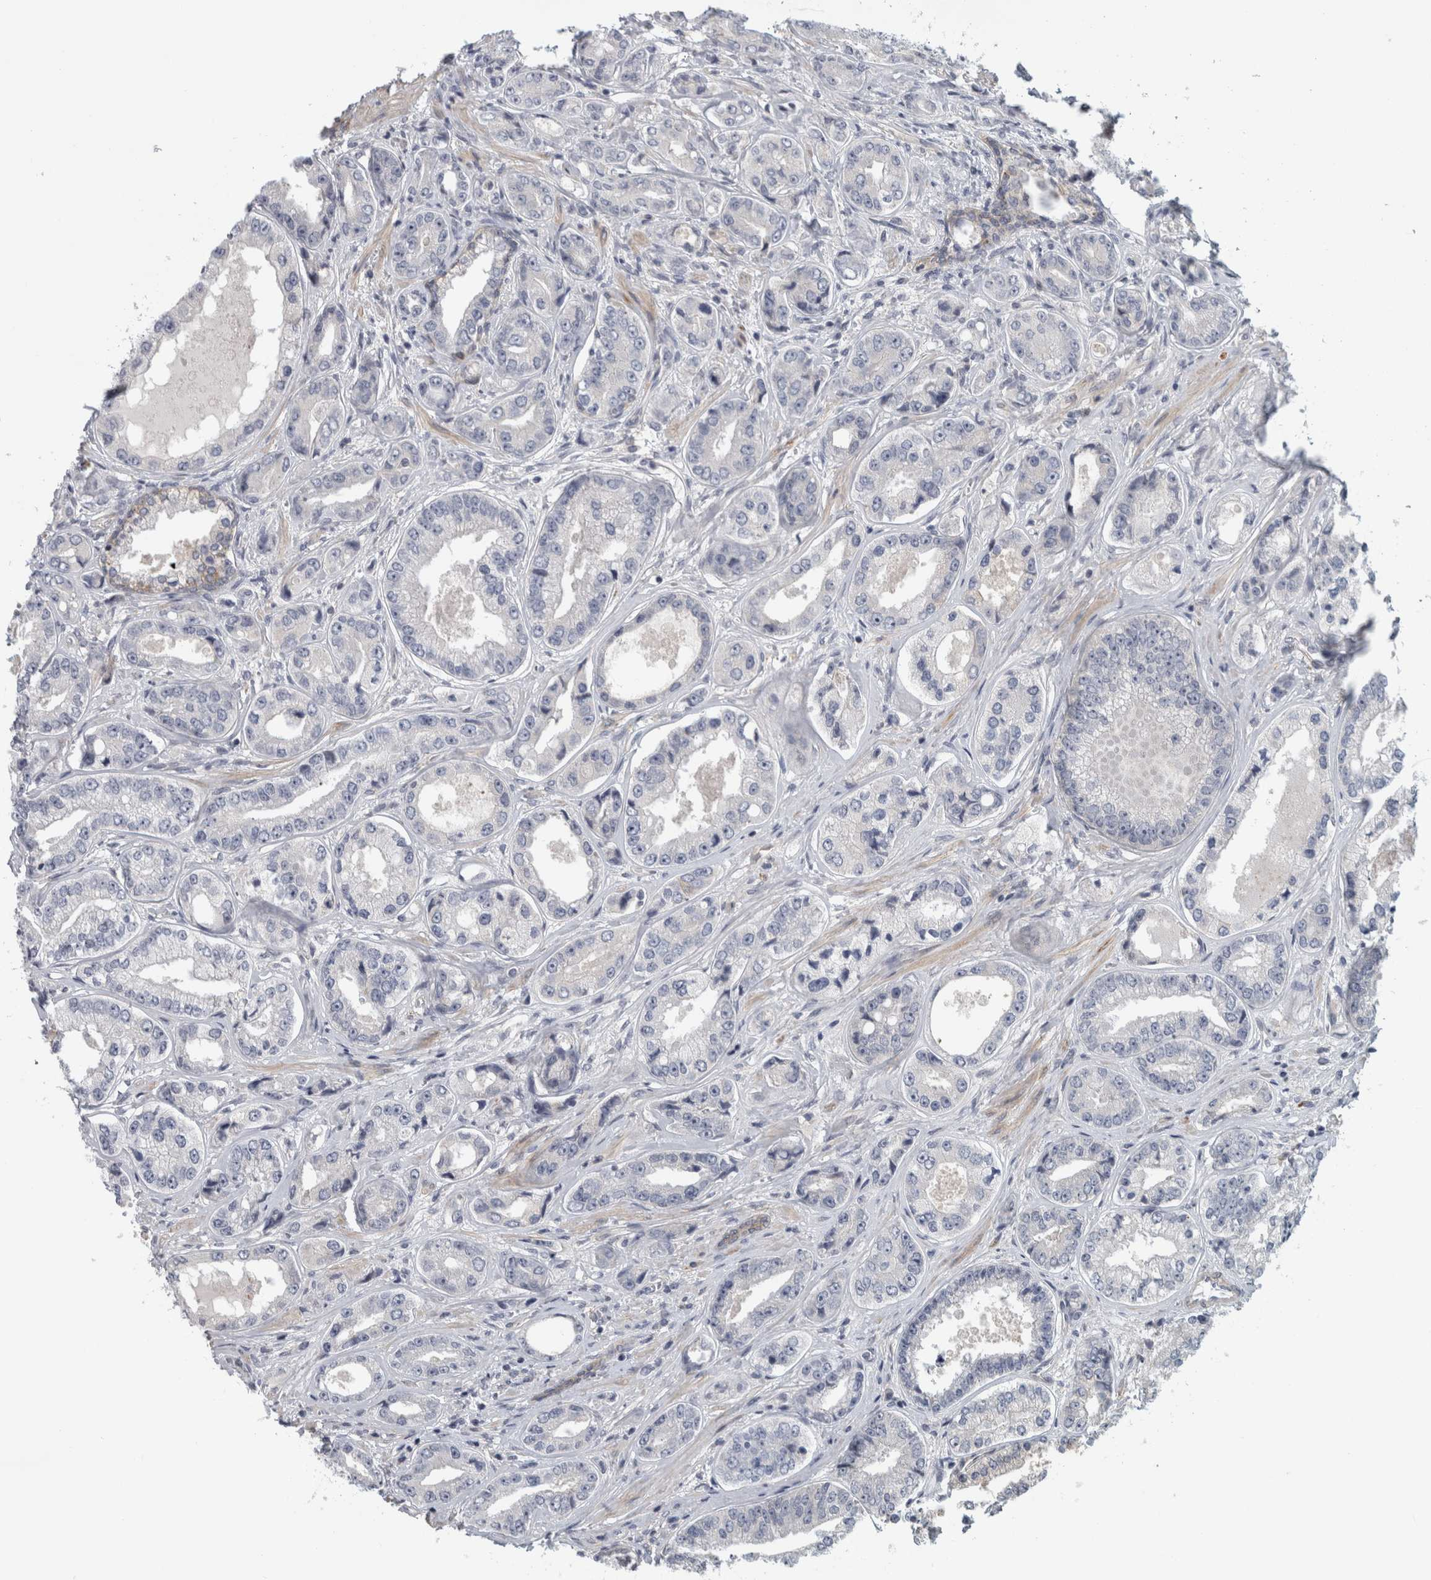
{"staining": {"intensity": "negative", "quantity": "none", "location": "none"}, "tissue": "prostate cancer", "cell_type": "Tumor cells", "image_type": "cancer", "snomed": [{"axis": "morphology", "description": "Adenocarcinoma, High grade"}, {"axis": "topography", "description": "Prostate"}], "caption": "Tumor cells are negative for brown protein staining in high-grade adenocarcinoma (prostate). (Brightfield microscopy of DAB IHC at high magnification).", "gene": "ZNF804B", "patient": {"sex": "male", "age": 61}}